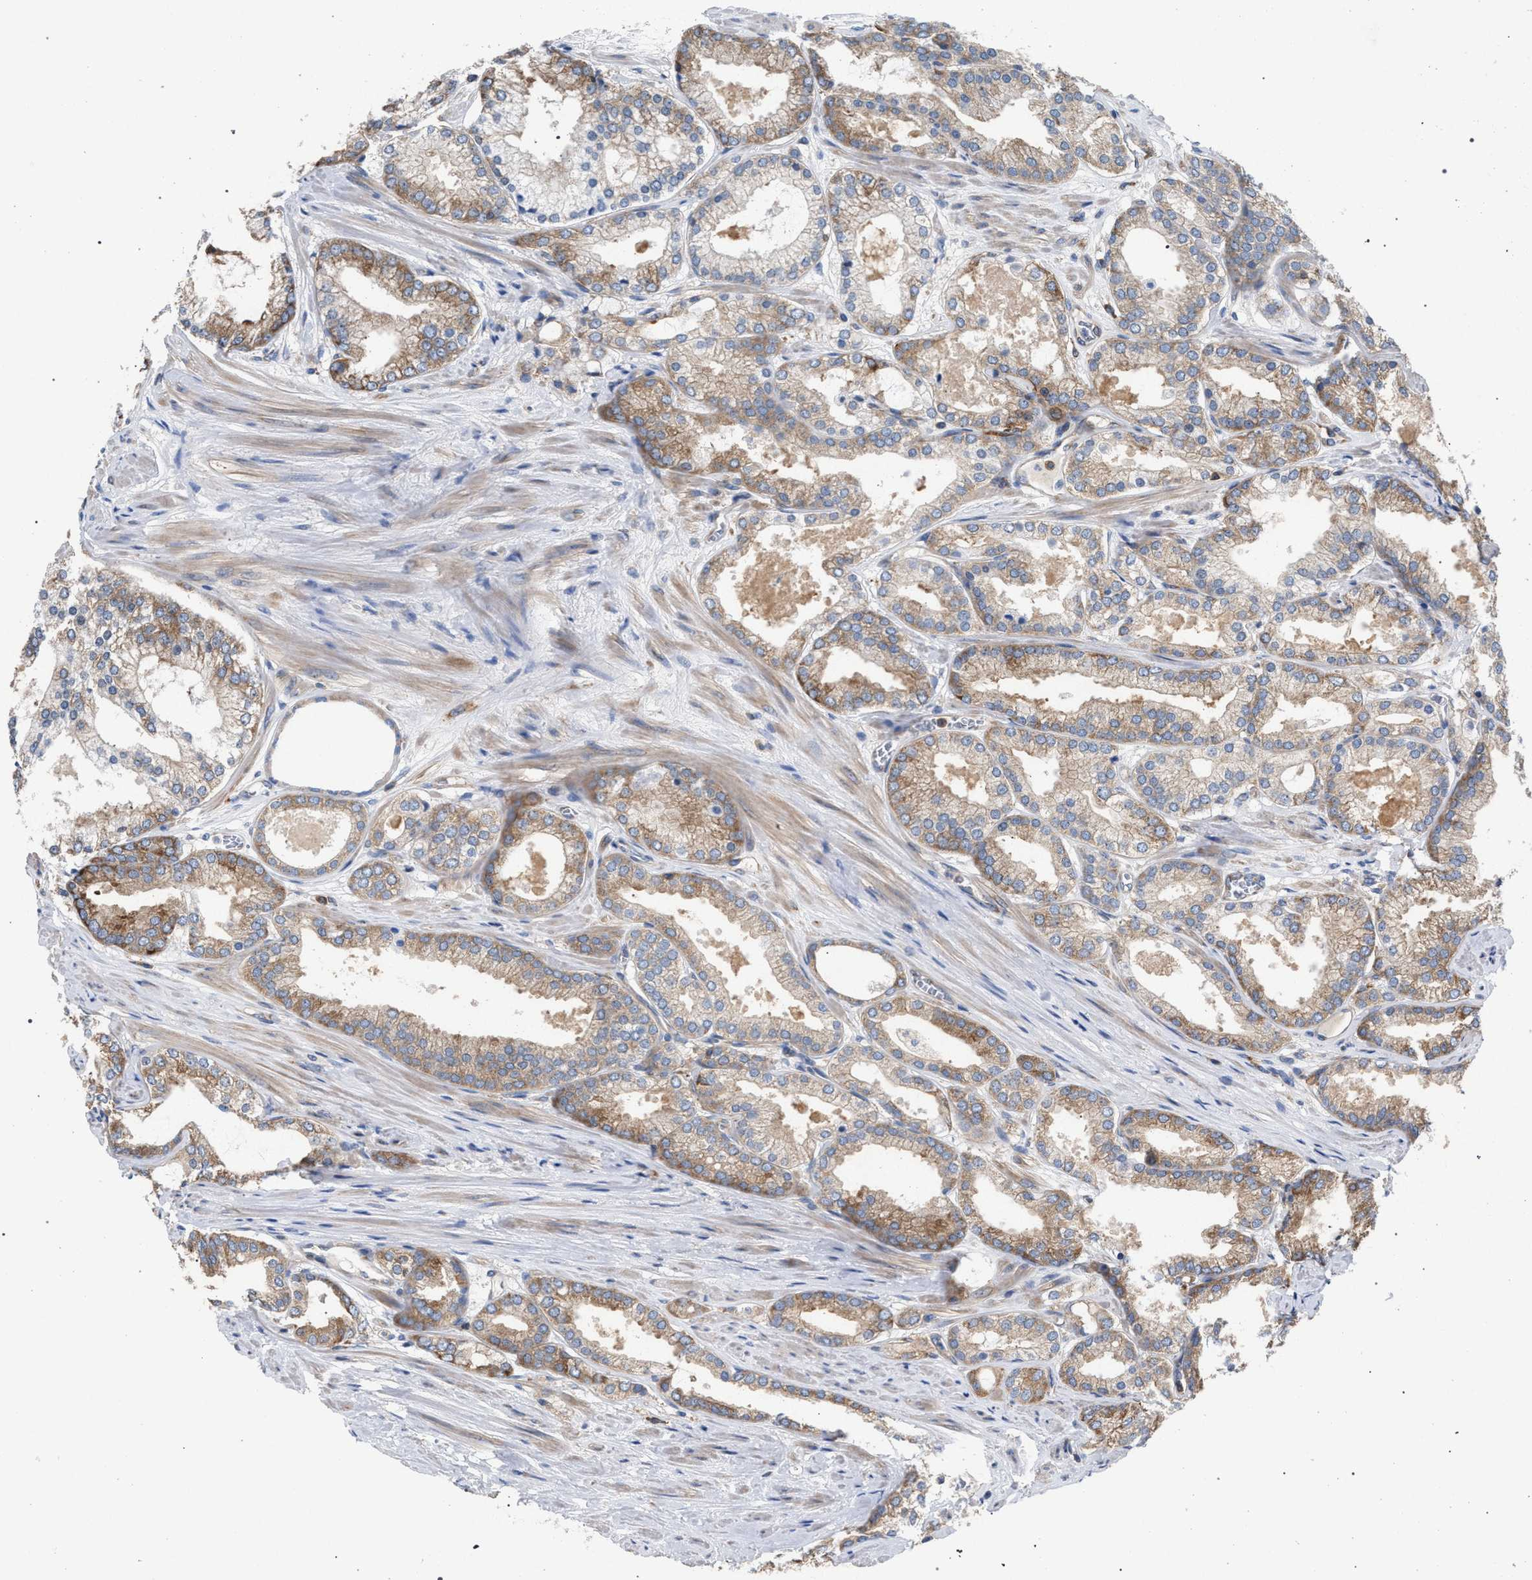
{"staining": {"intensity": "moderate", "quantity": ">75%", "location": "cytoplasmic/membranous"}, "tissue": "prostate cancer", "cell_type": "Tumor cells", "image_type": "cancer", "snomed": [{"axis": "morphology", "description": "Adenocarcinoma, High grade"}, {"axis": "topography", "description": "Prostate"}], "caption": "Prostate high-grade adenocarcinoma stained with a protein marker shows moderate staining in tumor cells.", "gene": "CDR2L", "patient": {"sex": "male", "age": 61}}